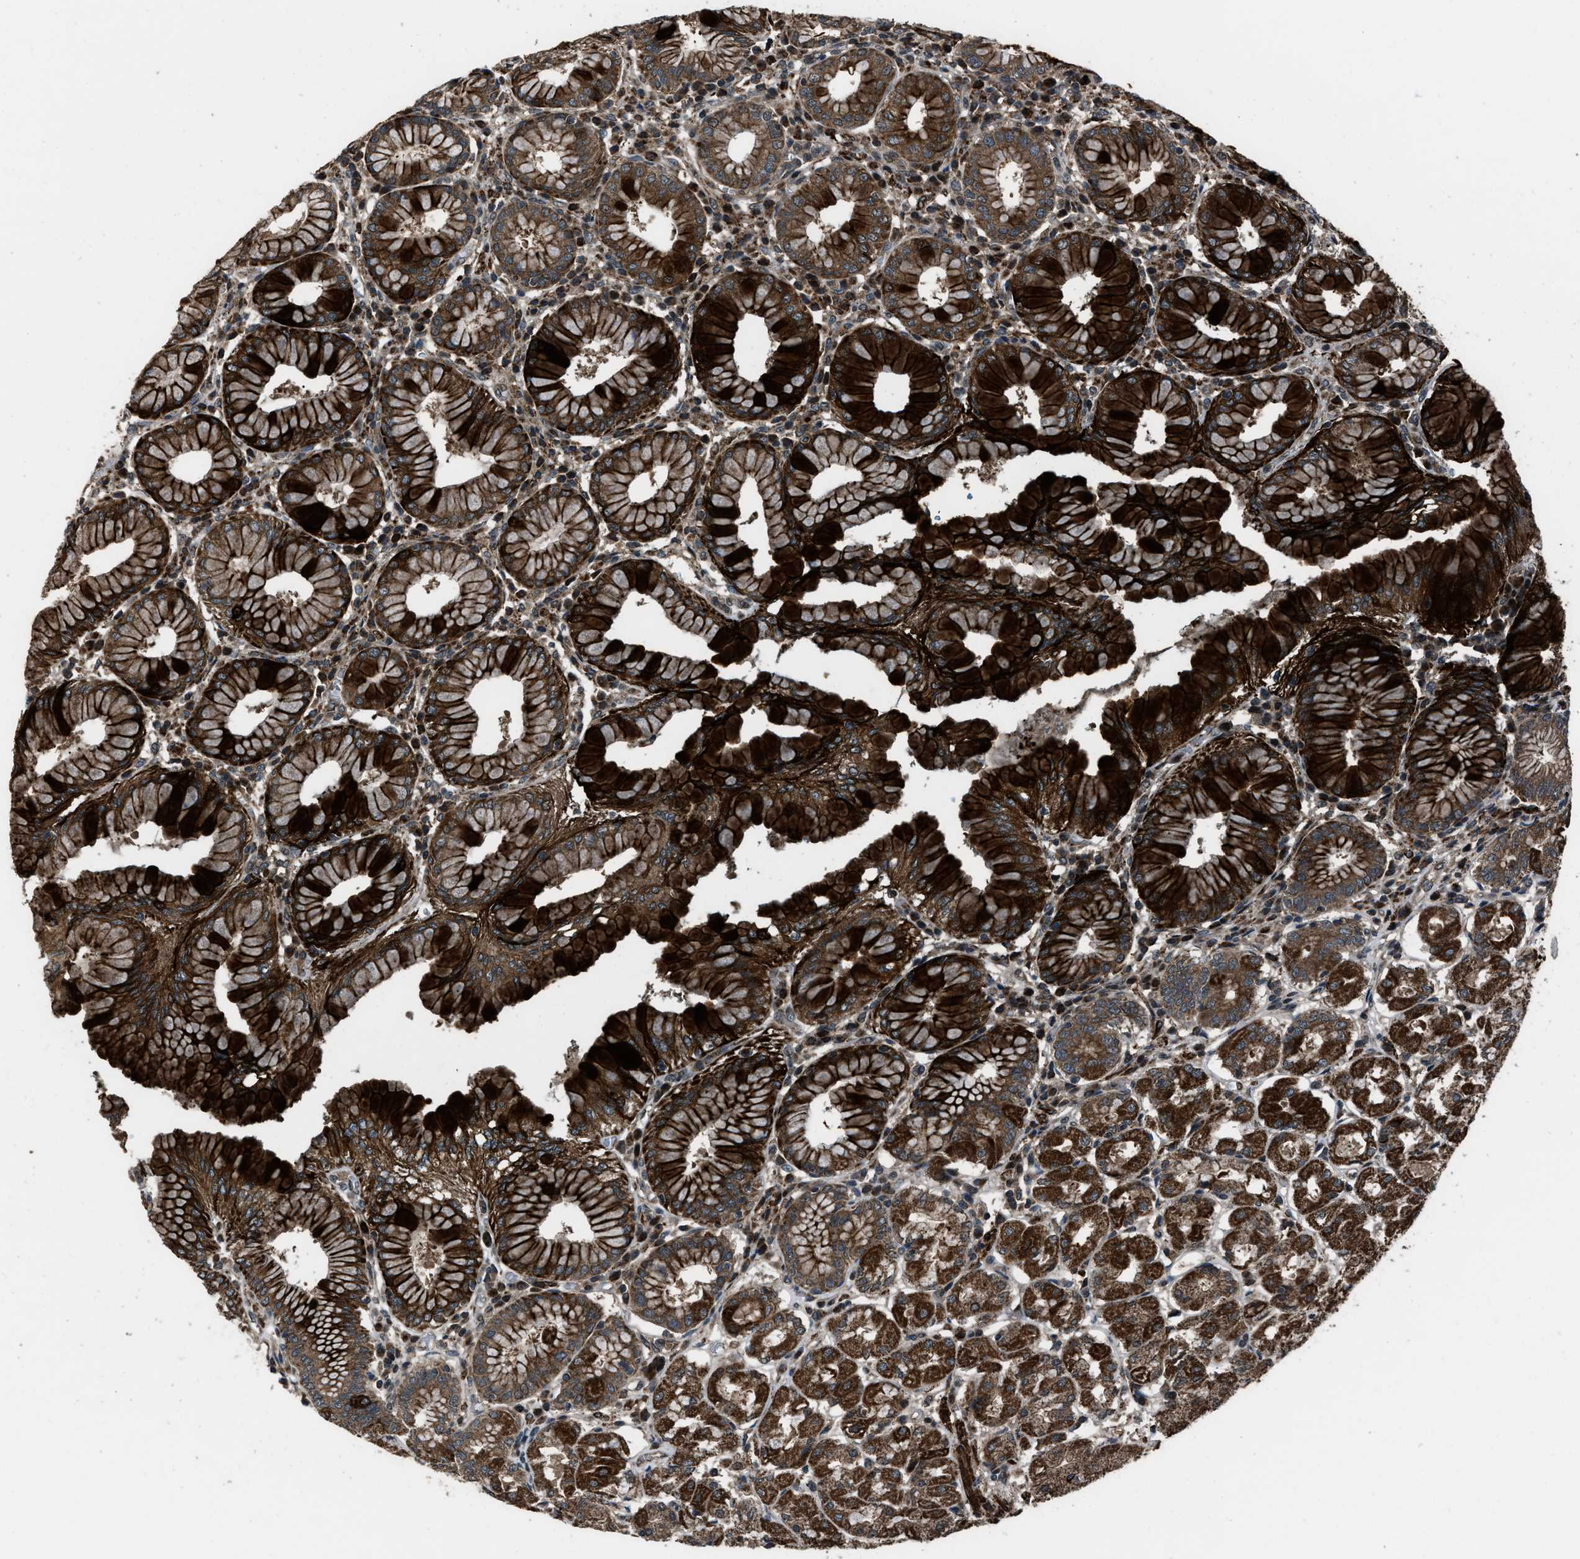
{"staining": {"intensity": "strong", "quantity": ">75%", "location": "cytoplasmic/membranous"}, "tissue": "stomach", "cell_type": "Glandular cells", "image_type": "normal", "snomed": [{"axis": "morphology", "description": "Normal tissue, NOS"}, {"axis": "topography", "description": "Stomach"}, {"axis": "topography", "description": "Stomach, lower"}], "caption": "Benign stomach was stained to show a protein in brown. There is high levels of strong cytoplasmic/membranous expression in approximately >75% of glandular cells. The staining was performed using DAB, with brown indicating positive protein expression. Nuclei are stained blue with hematoxylin.", "gene": "IRAK4", "patient": {"sex": "female", "age": 56}}